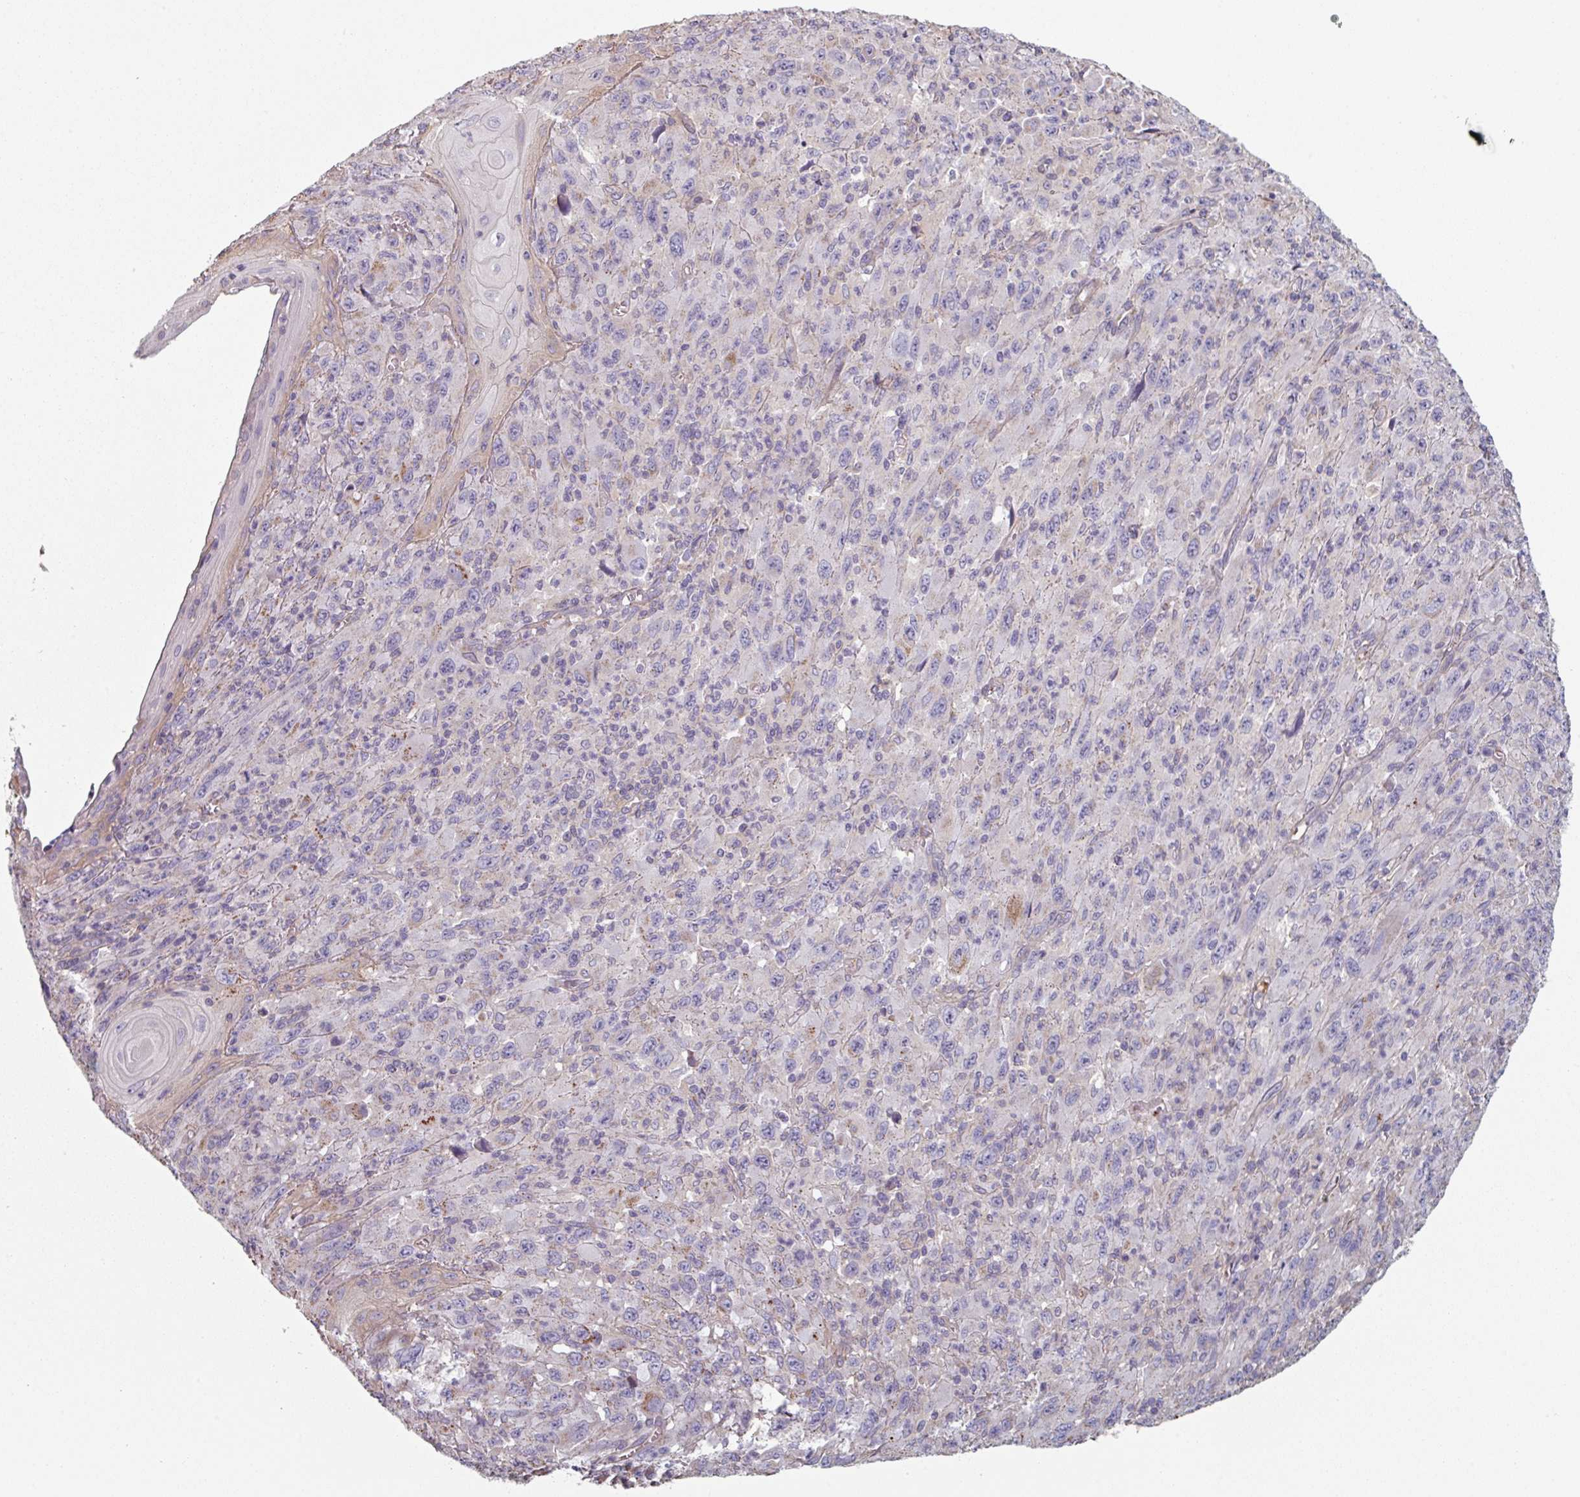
{"staining": {"intensity": "negative", "quantity": "none", "location": "none"}, "tissue": "melanoma", "cell_type": "Tumor cells", "image_type": "cancer", "snomed": [{"axis": "morphology", "description": "Malignant melanoma, Metastatic site"}, {"axis": "topography", "description": "Skin"}], "caption": "This is an immunohistochemistry photomicrograph of human melanoma. There is no staining in tumor cells.", "gene": "GSTA4", "patient": {"sex": "female", "age": 56}}